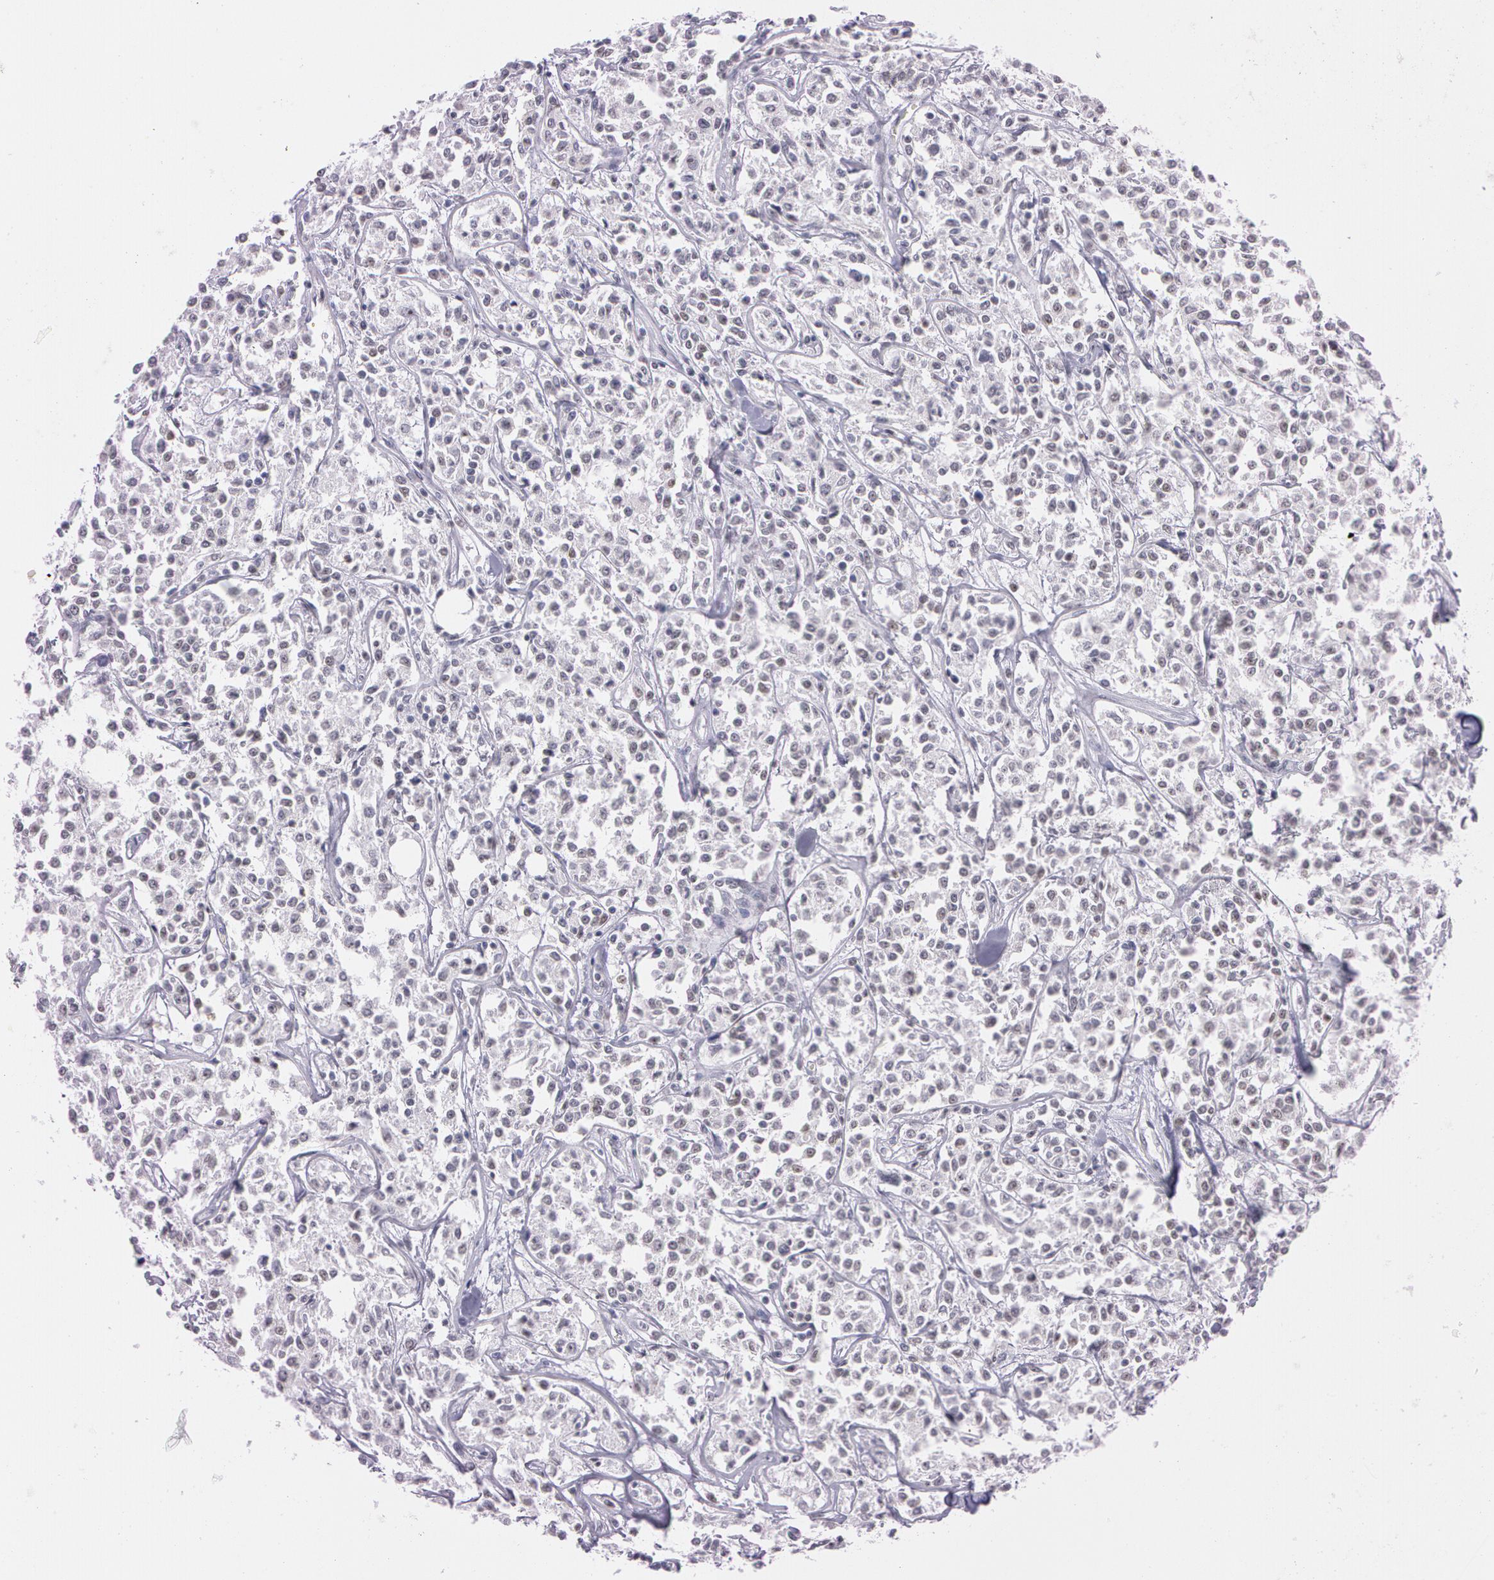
{"staining": {"intensity": "negative", "quantity": "none", "location": "none"}, "tissue": "lymphoma", "cell_type": "Tumor cells", "image_type": "cancer", "snomed": [{"axis": "morphology", "description": "Malignant lymphoma, non-Hodgkin's type, Low grade"}, {"axis": "topography", "description": "Small intestine"}], "caption": "DAB (3,3'-diaminobenzidine) immunohistochemical staining of human lymphoma demonstrates no significant staining in tumor cells.", "gene": "FBL", "patient": {"sex": "female", "age": 59}}